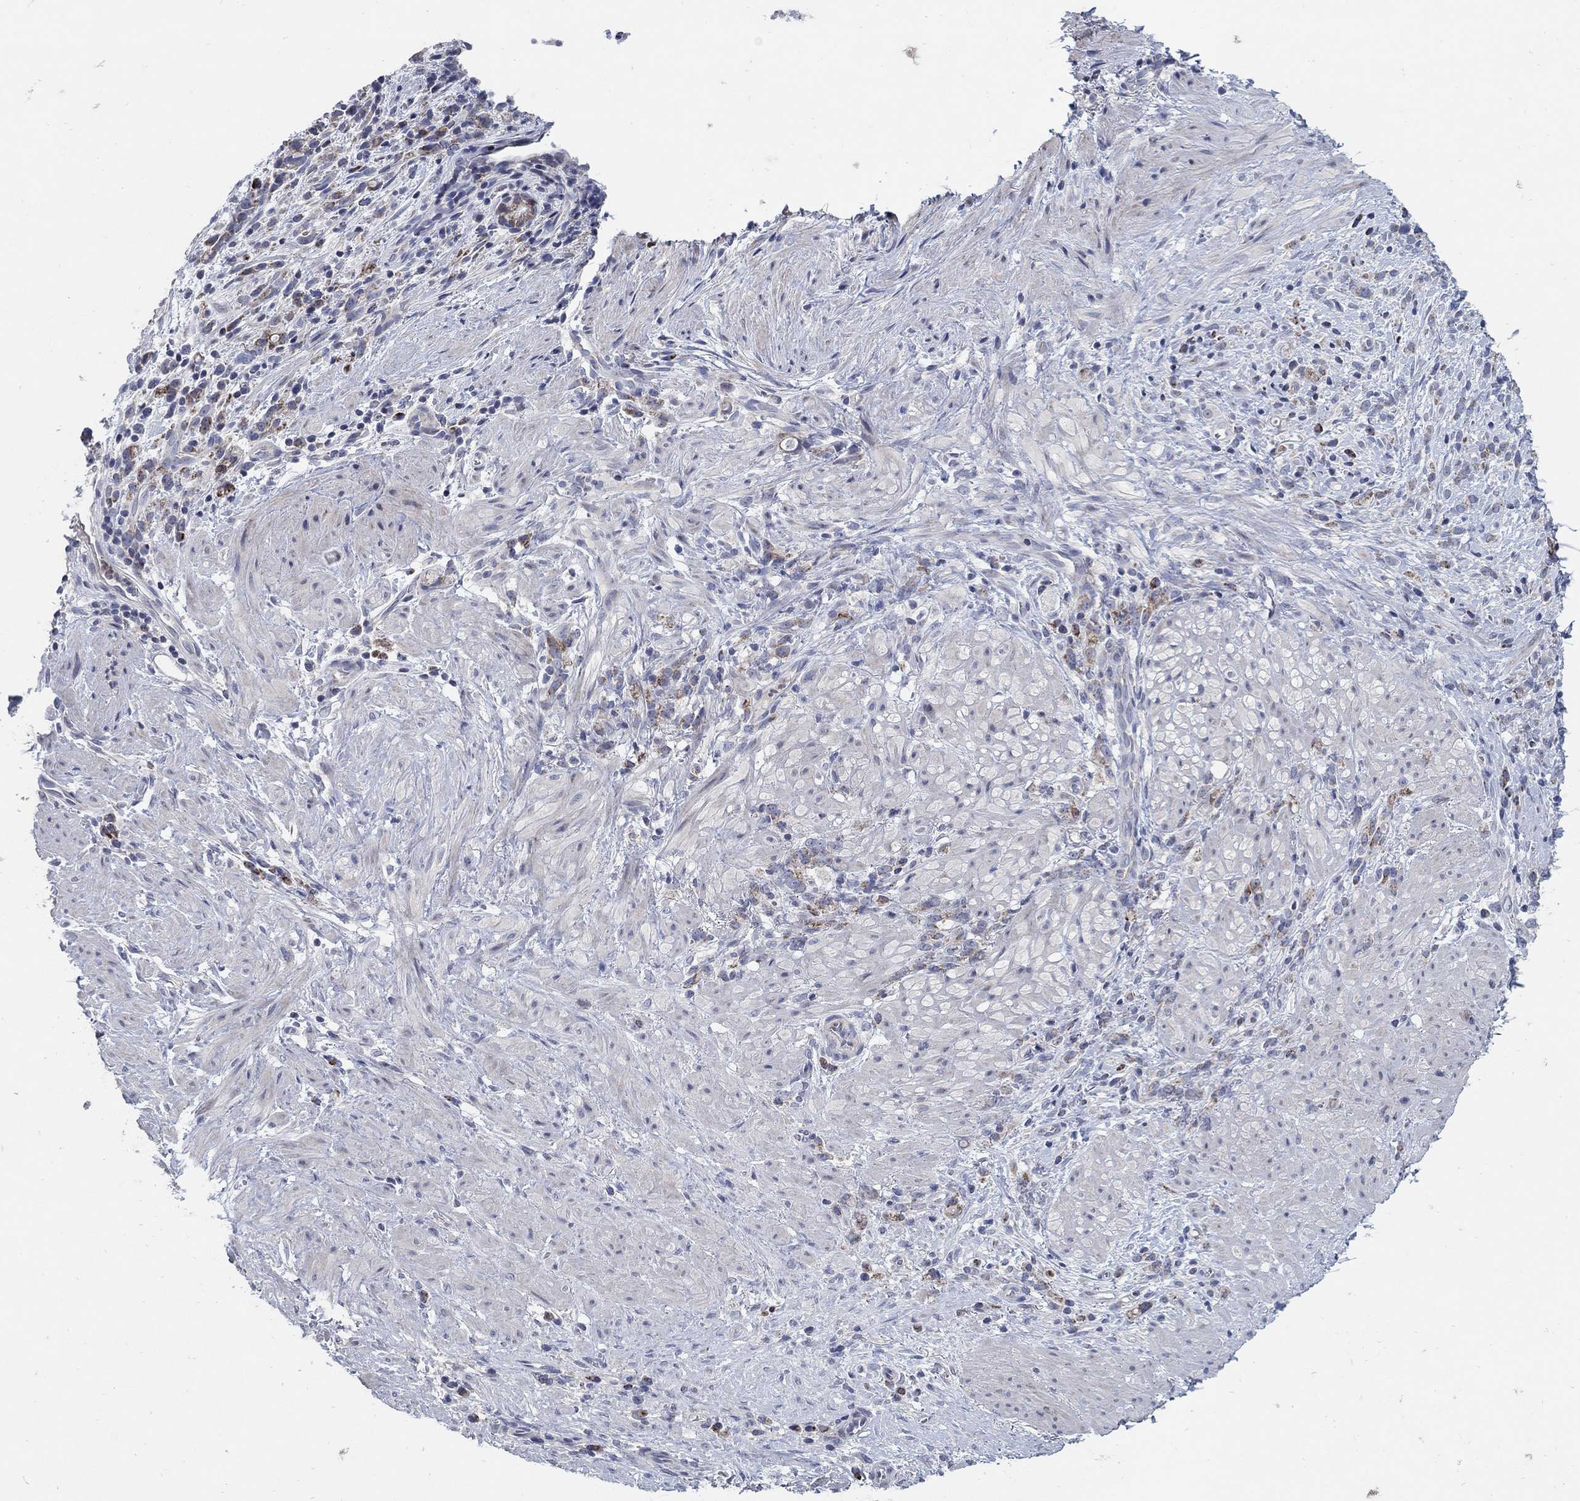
{"staining": {"intensity": "moderate", "quantity": "25%-75%", "location": "cytoplasmic/membranous"}, "tissue": "stomach cancer", "cell_type": "Tumor cells", "image_type": "cancer", "snomed": [{"axis": "morphology", "description": "Adenocarcinoma, NOS"}, {"axis": "topography", "description": "Stomach"}], "caption": "Immunohistochemical staining of human stomach adenocarcinoma demonstrates medium levels of moderate cytoplasmic/membranous positivity in about 25%-75% of tumor cells. Nuclei are stained in blue.", "gene": "HMX2", "patient": {"sex": "female", "age": 57}}